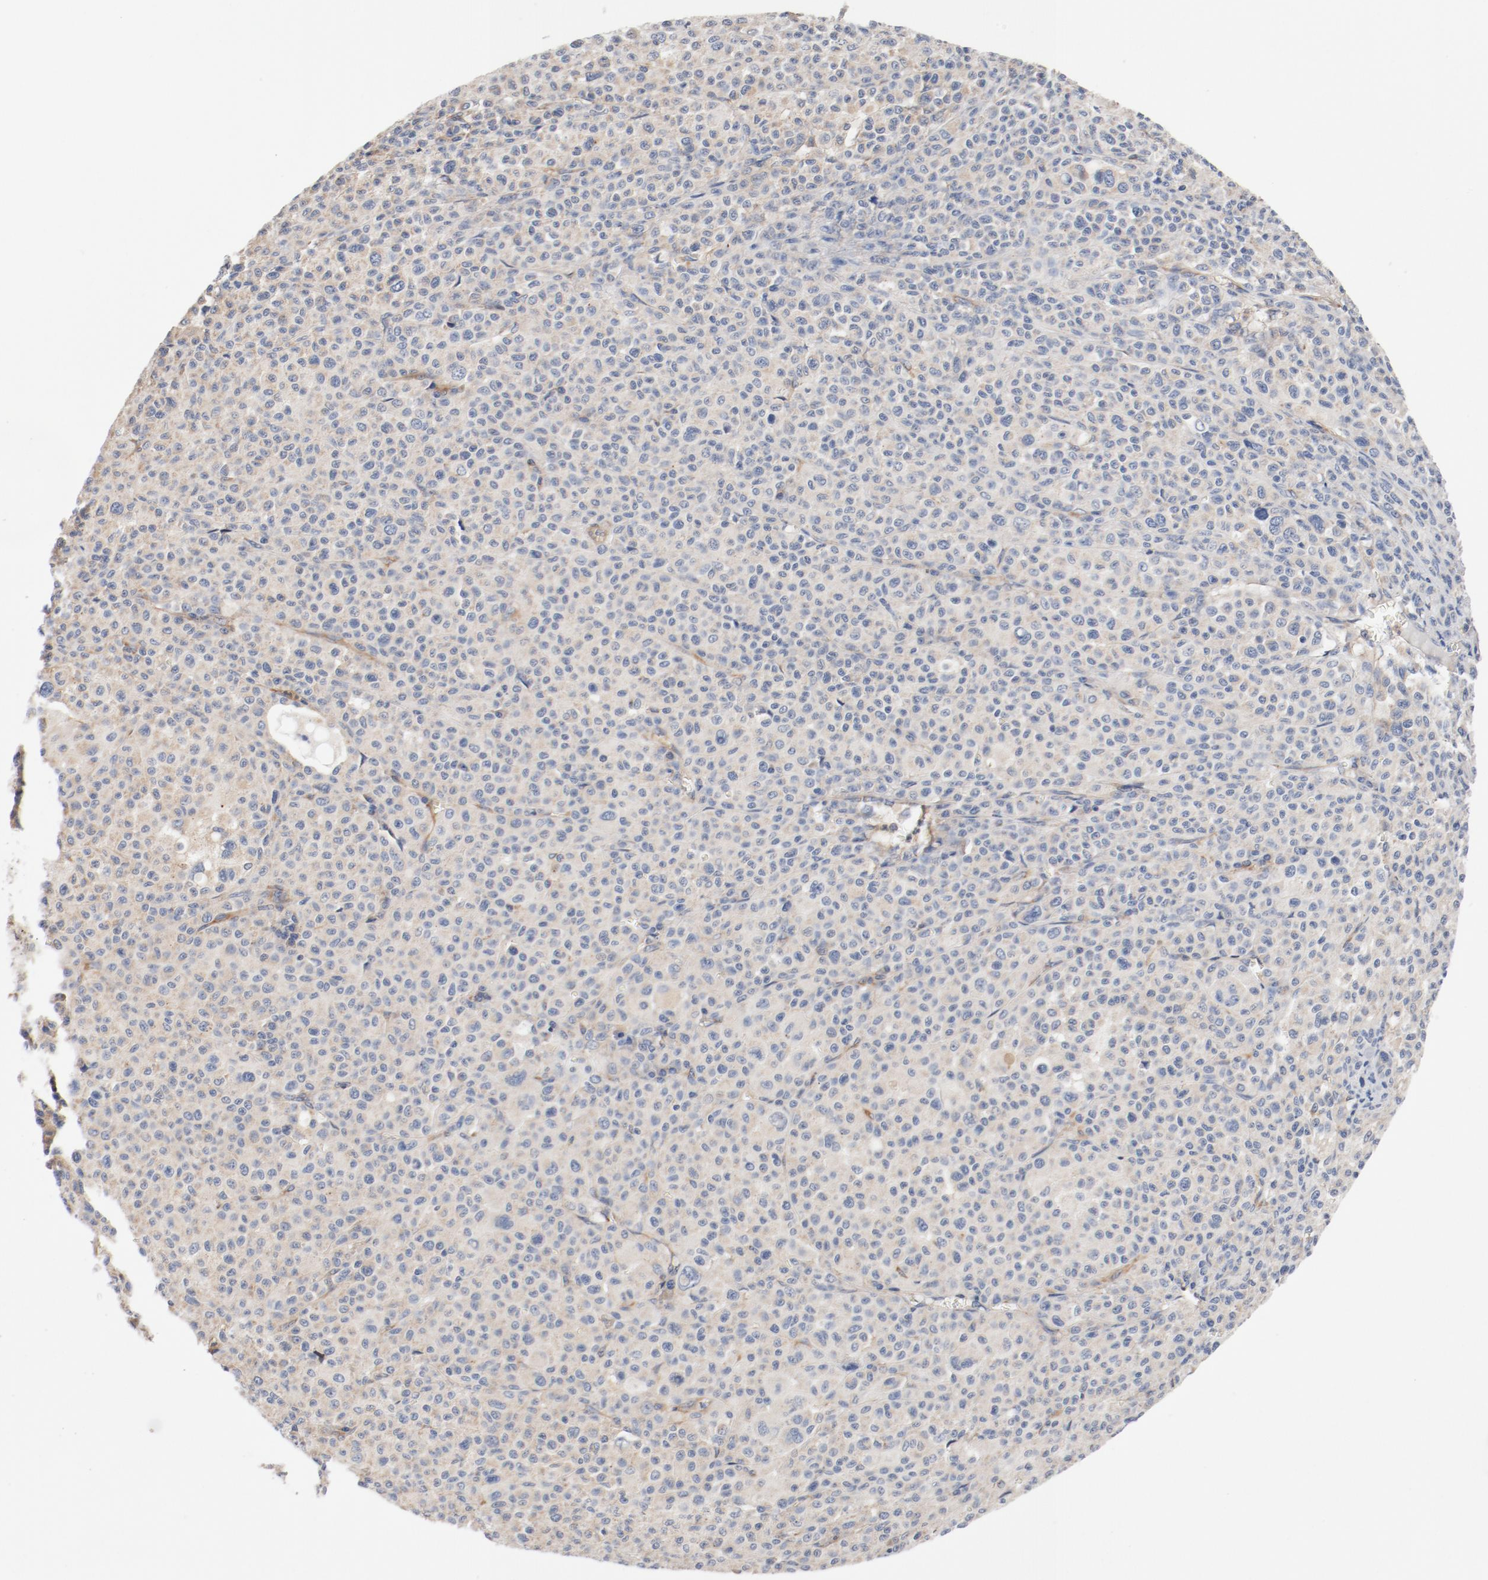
{"staining": {"intensity": "negative", "quantity": "none", "location": "none"}, "tissue": "melanoma", "cell_type": "Tumor cells", "image_type": "cancer", "snomed": [{"axis": "morphology", "description": "Malignant melanoma, Metastatic site"}, {"axis": "topography", "description": "Skin"}], "caption": "DAB immunohistochemical staining of human malignant melanoma (metastatic site) displays no significant staining in tumor cells.", "gene": "ILK", "patient": {"sex": "female", "age": 74}}